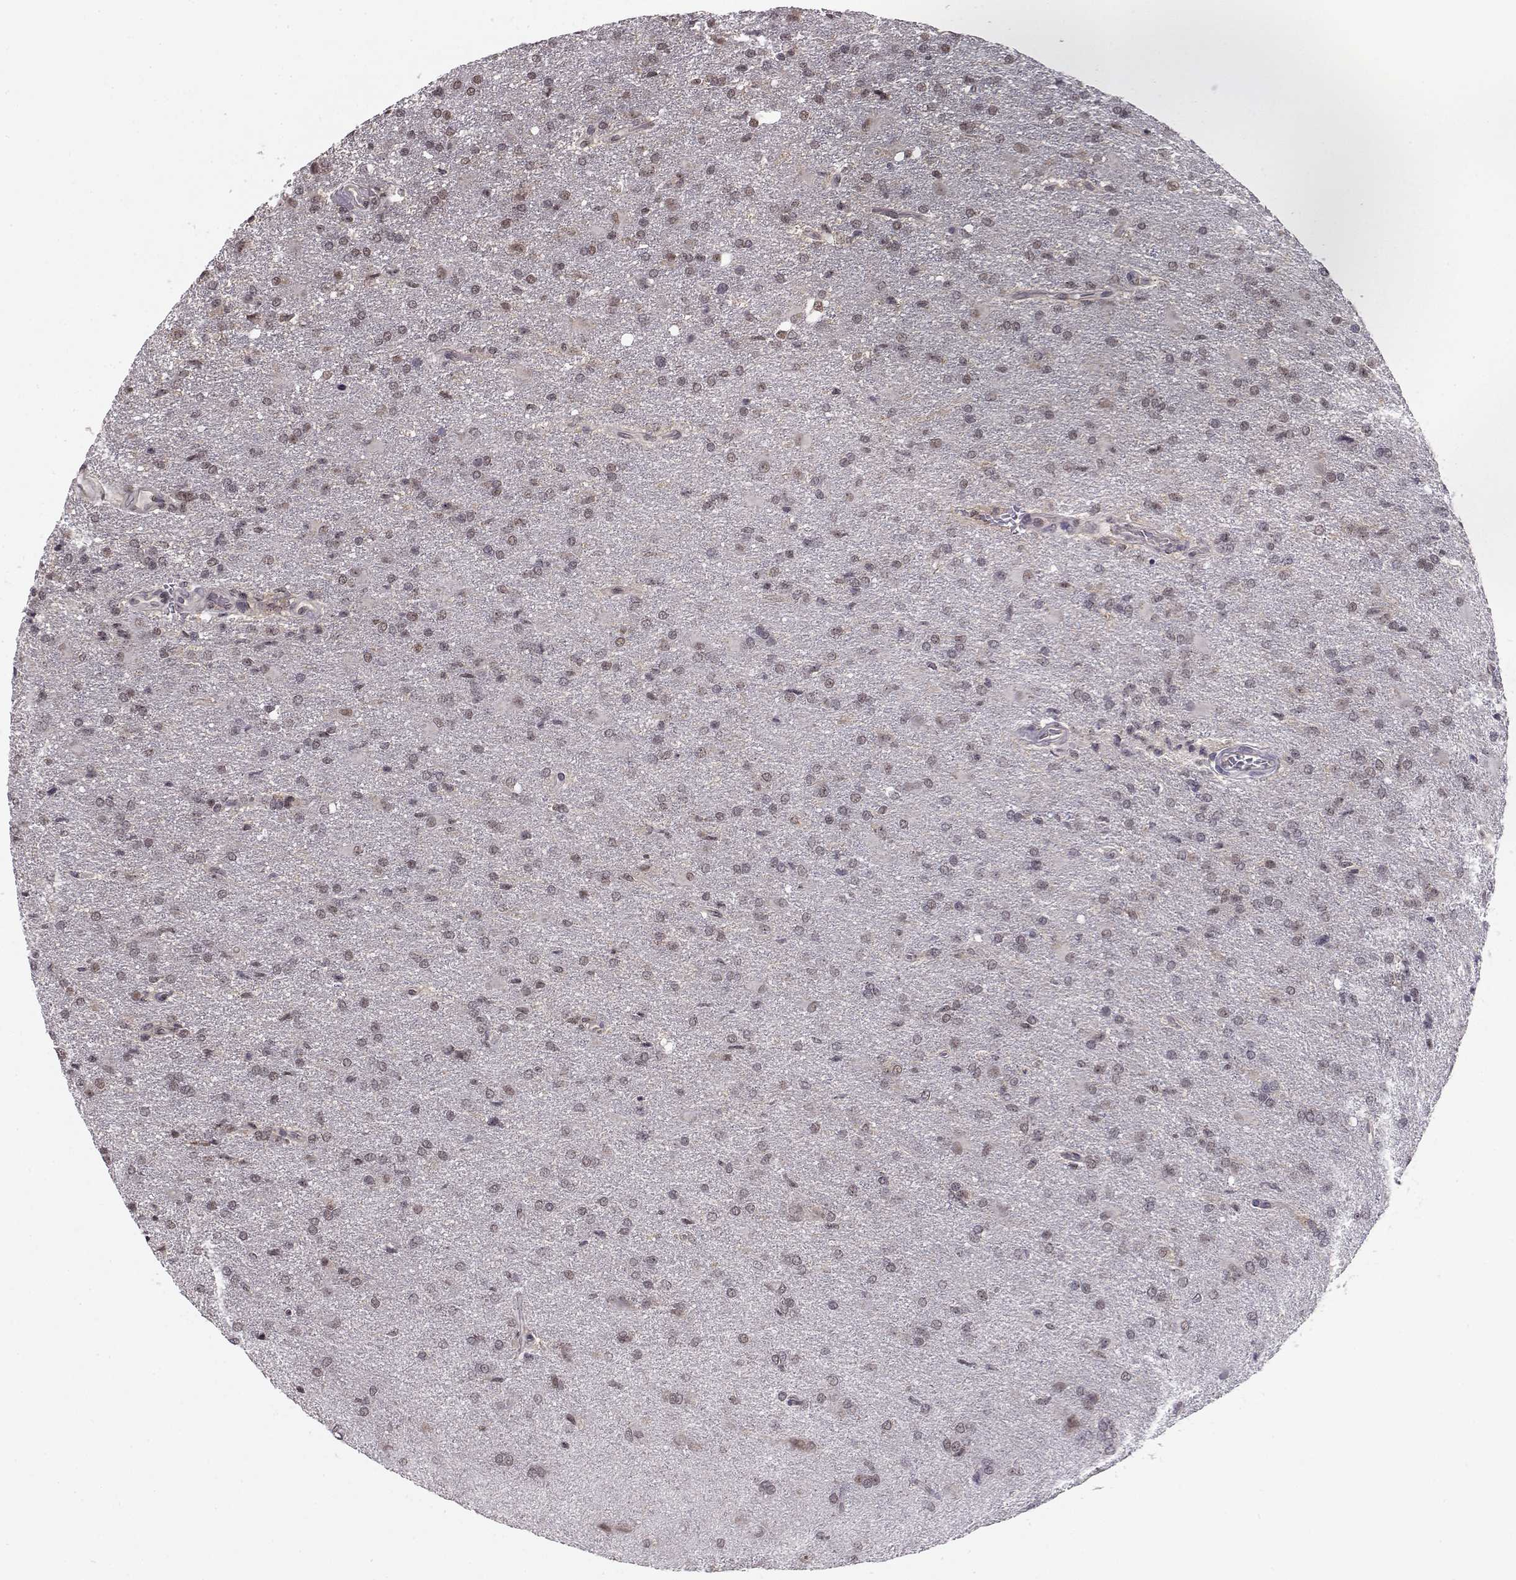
{"staining": {"intensity": "weak", "quantity": "<25%", "location": "nuclear"}, "tissue": "glioma", "cell_type": "Tumor cells", "image_type": "cancer", "snomed": [{"axis": "morphology", "description": "Glioma, malignant, High grade"}, {"axis": "topography", "description": "Brain"}], "caption": "Protein analysis of glioma displays no significant staining in tumor cells.", "gene": "KIF13B", "patient": {"sex": "male", "age": 68}}